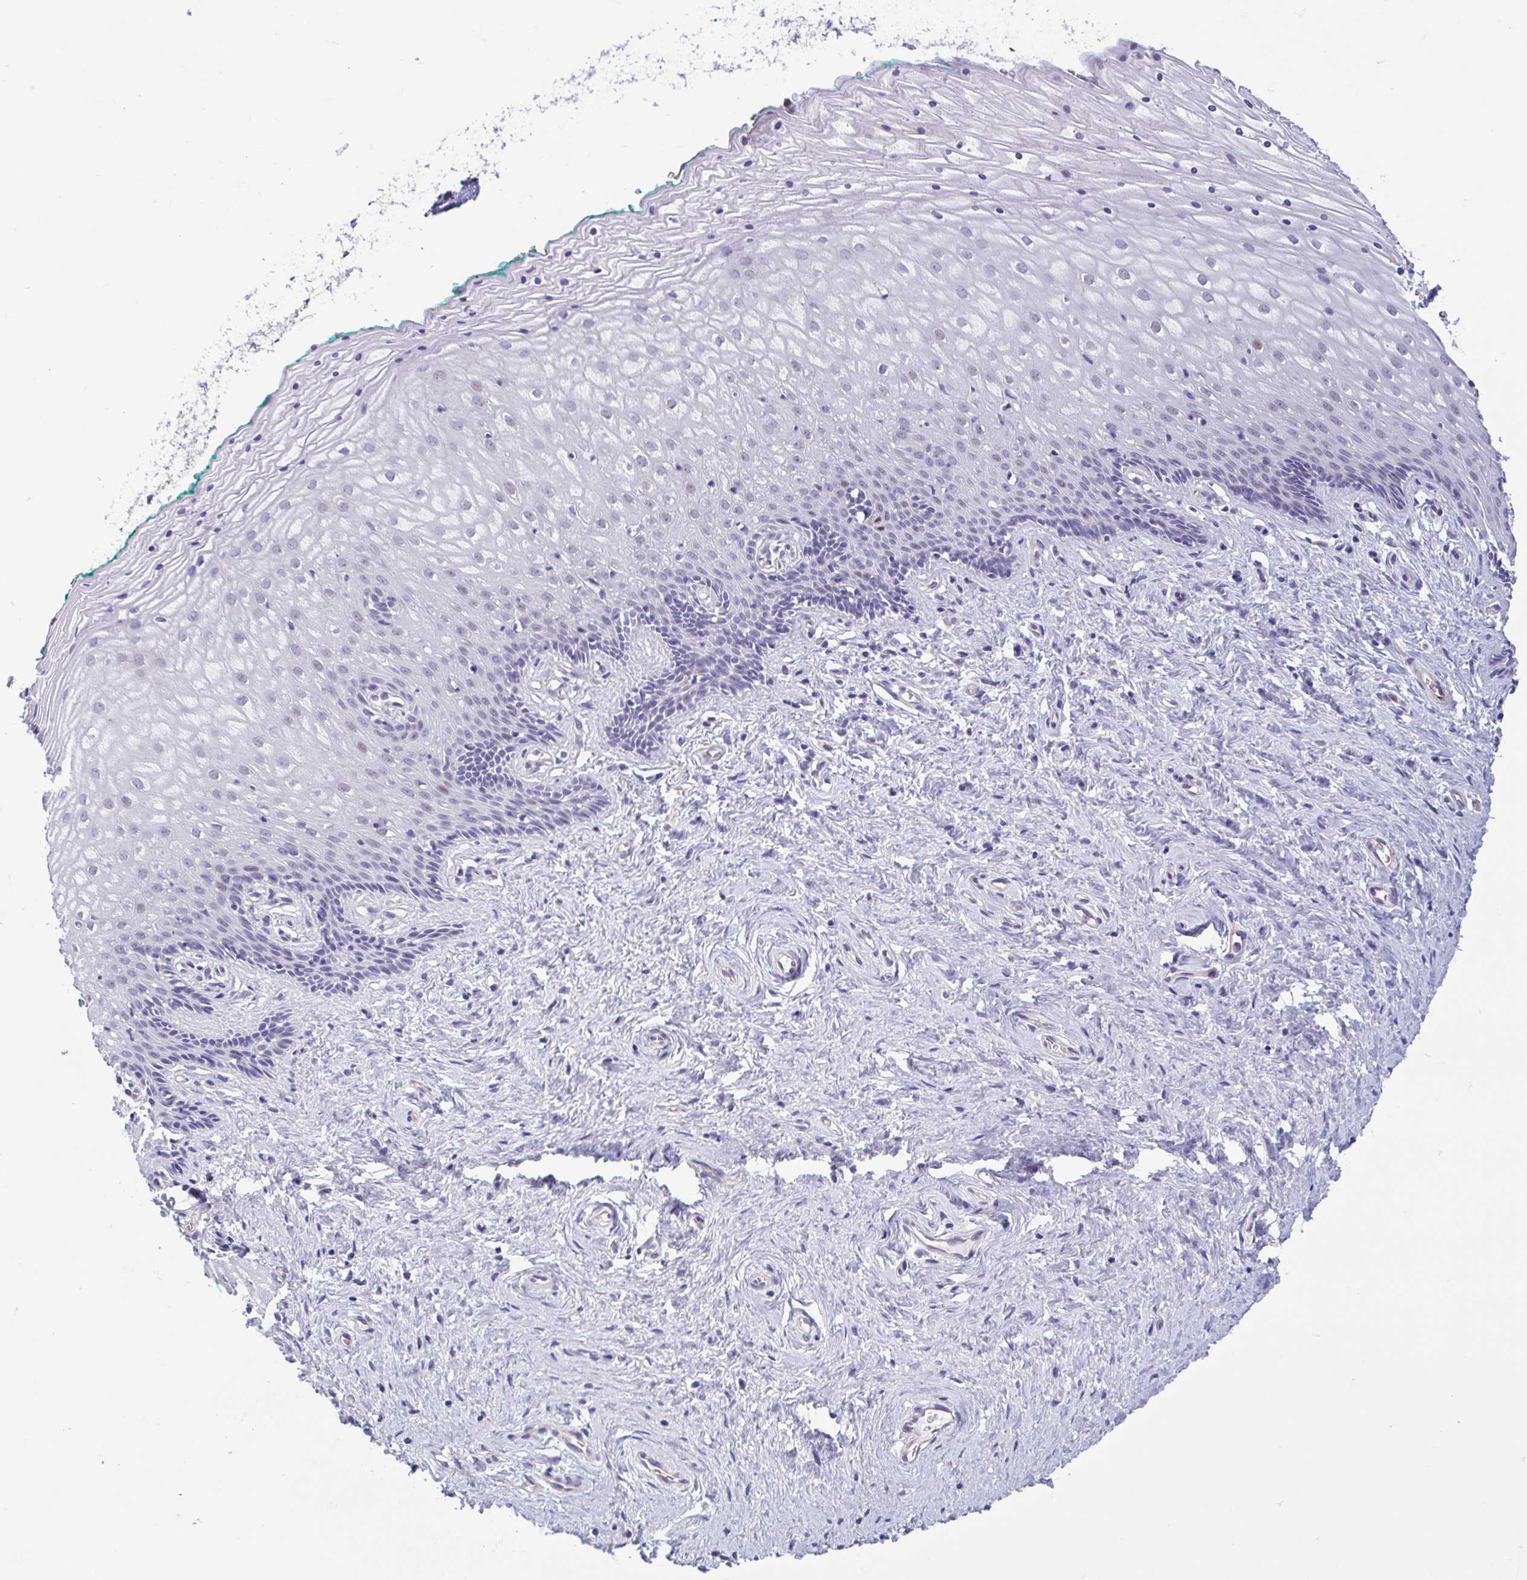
{"staining": {"intensity": "negative", "quantity": "none", "location": "none"}, "tissue": "vagina", "cell_type": "Squamous epithelial cells", "image_type": "normal", "snomed": [{"axis": "morphology", "description": "Normal tissue, NOS"}, {"axis": "topography", "description": "Vagina"}], "caption": "IHC of benign vagina exhibits no expression in squamous epithelial cells.", "gene": "MORC4", "patient": {"sex": "female", "age": 45}}